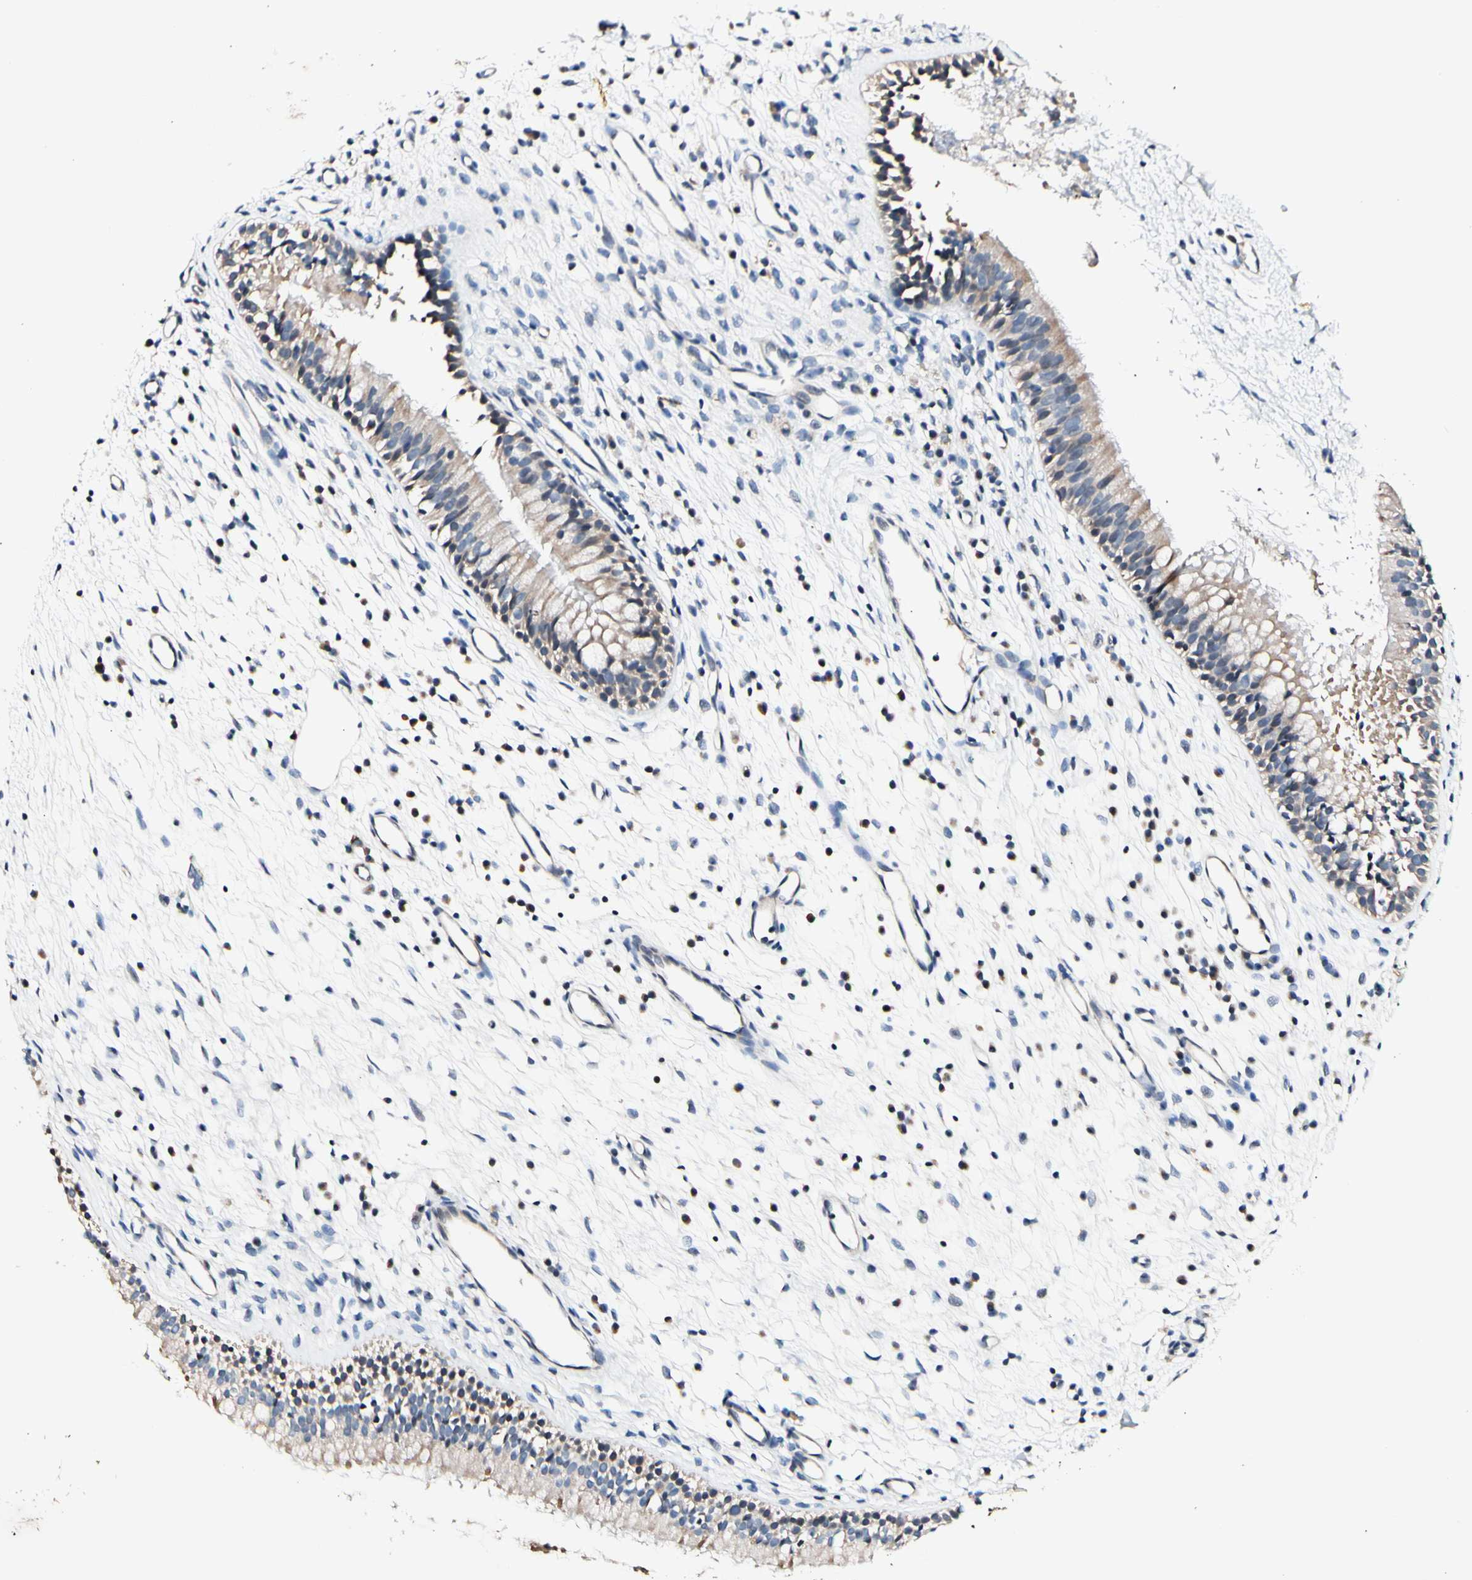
{"staining": {"intensity": "moderate", "quantity": "25%-75%", "location": "cytoplasmic/membranous"}, "tissue": "nasopharynx", "cell_type": "Respiratory epithelial cells", "image_type": "normal", "snomed": [{"axis": "morphology", "description": "Normal tissue, NOS"}, {"axis": "topography", "description": "Nasopharynx"}], "caption": "DAB (3,3'-diaminobenzidine) immunohistochemical staining of normal nasopharynx reveals moderate cytoplasmic/membranous protein expression in about 25%-75% of respiratory epithelial cells.", "gene": "SOX30", "patient": {"sex": "male", "age": 21}}